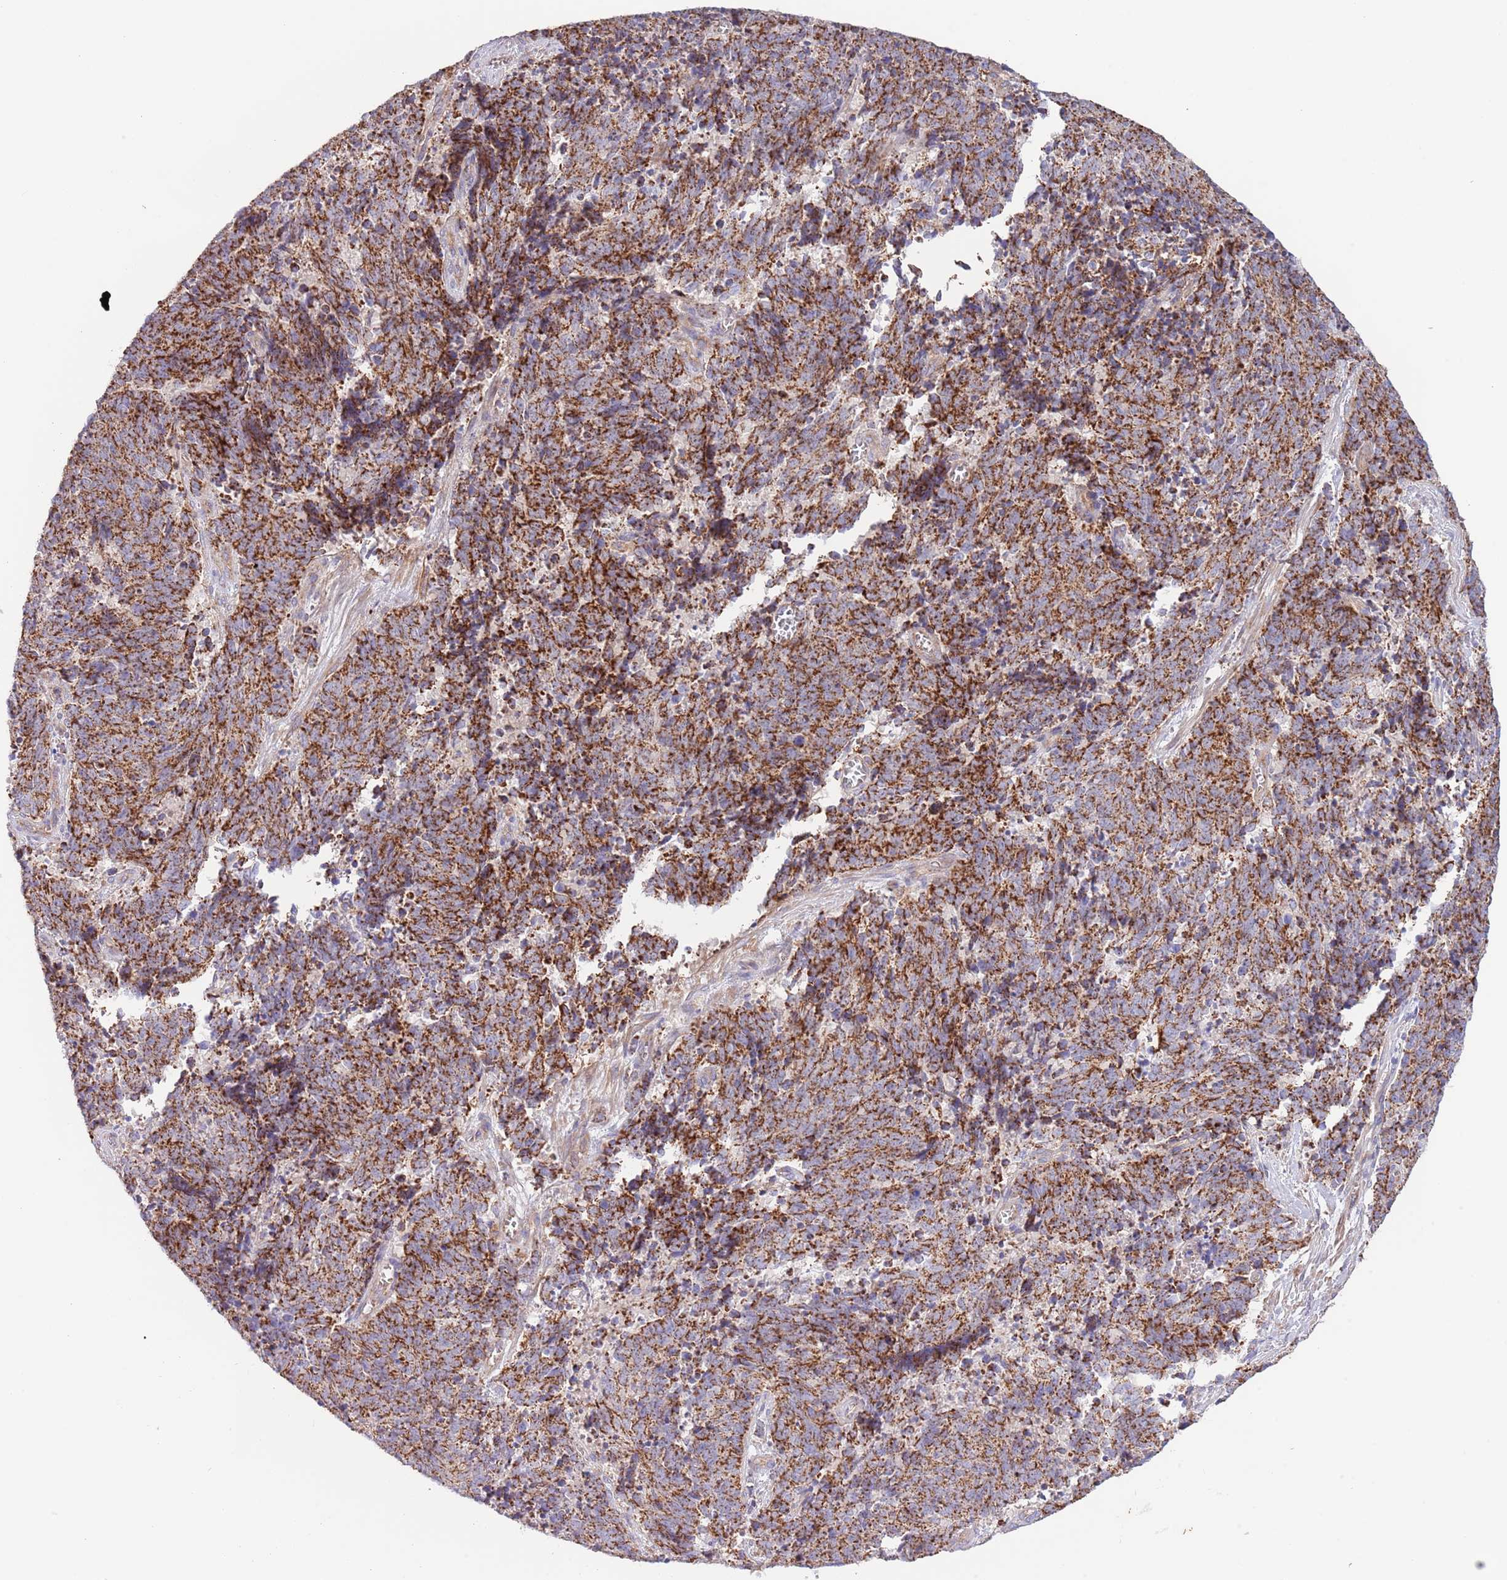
{"staining": {"intensity": "strong", "quantity": ">75%", "location": "cytoplasmic/membranous"}, "tissue": "cervical cancer", "cell_type": "Tumor cells", "image_type": "cancer", "snomed": [{"axis": "morphology", "description": "Squamous cell carcinoma, NOS"}, {"axis": "topography", "description": "Cervix"}], "caption": "Protein expression by IHC exhibits strong cytoplasmic/membranous positivity in about >75% of tumor cells in squamous cell carcinoma (cervical).", "gene": "DNAJA3", "patient": {"sex": "female", "age": 29}}